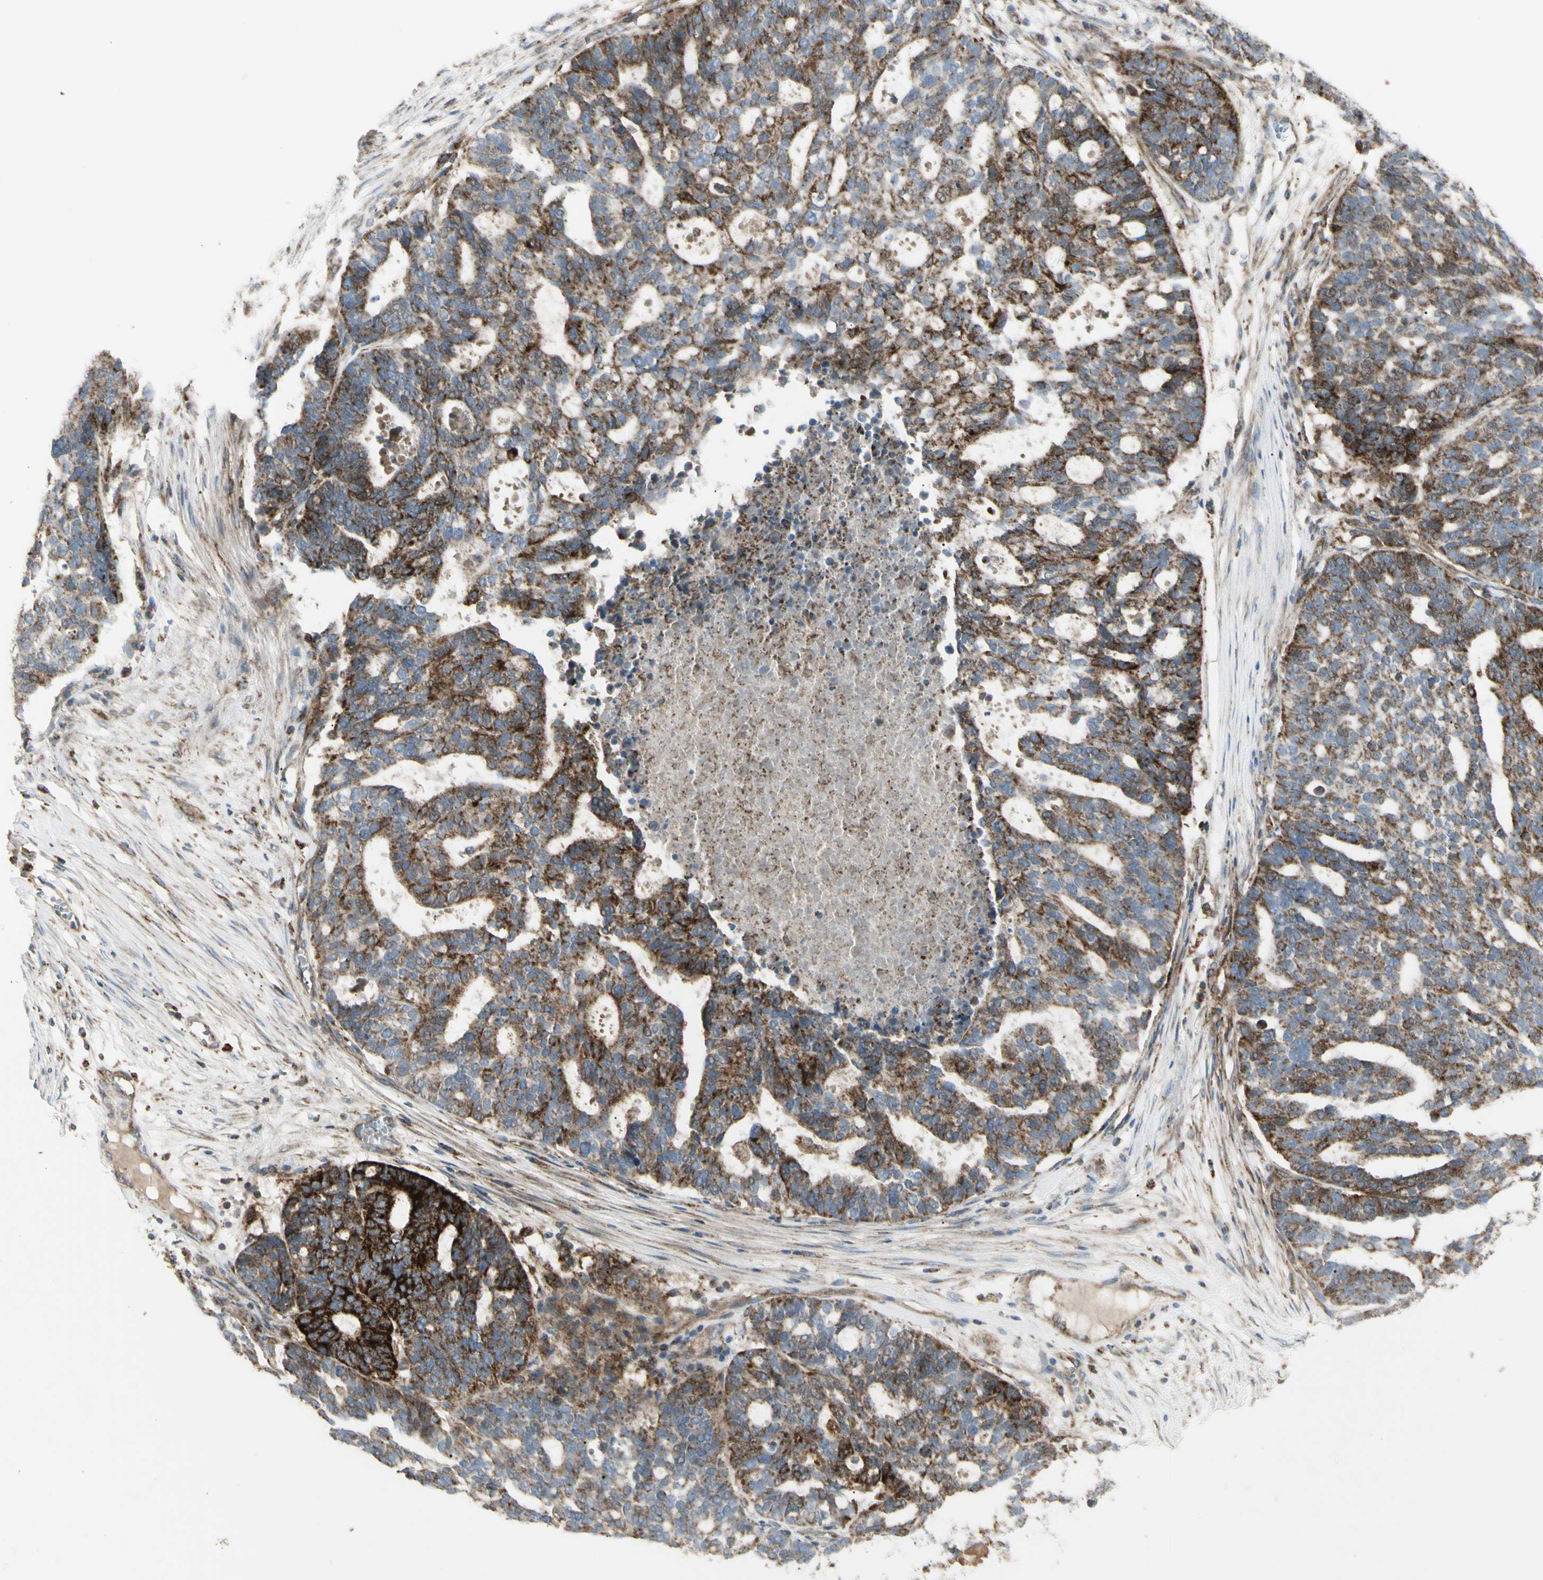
{"staining": {"intensity": "strong", "quantity": ">75%", "location": "cytoplasmic/membranous"}, "tissue": "ovarian cancer", "cell_type": "Tumor cells", "image_type": "cancer", "snomed": [{"axis": "morphology", "description": "Cystadenocarcinoma, serous, NOS"}, {"axis": "topography", "description": "Ovary"}], "caption": "Serous cystadenocarcinoma (ovarian) stained with DAB immunohistochemistry exhibits high levels of strong cytoplasmic/membranous expression in about >75% of tumor cells. (DAB = brown stain, brightfield microscopy at high magnification).", "gene": "CYB5R1", "patient": {"sex": "female", "age": 59}}